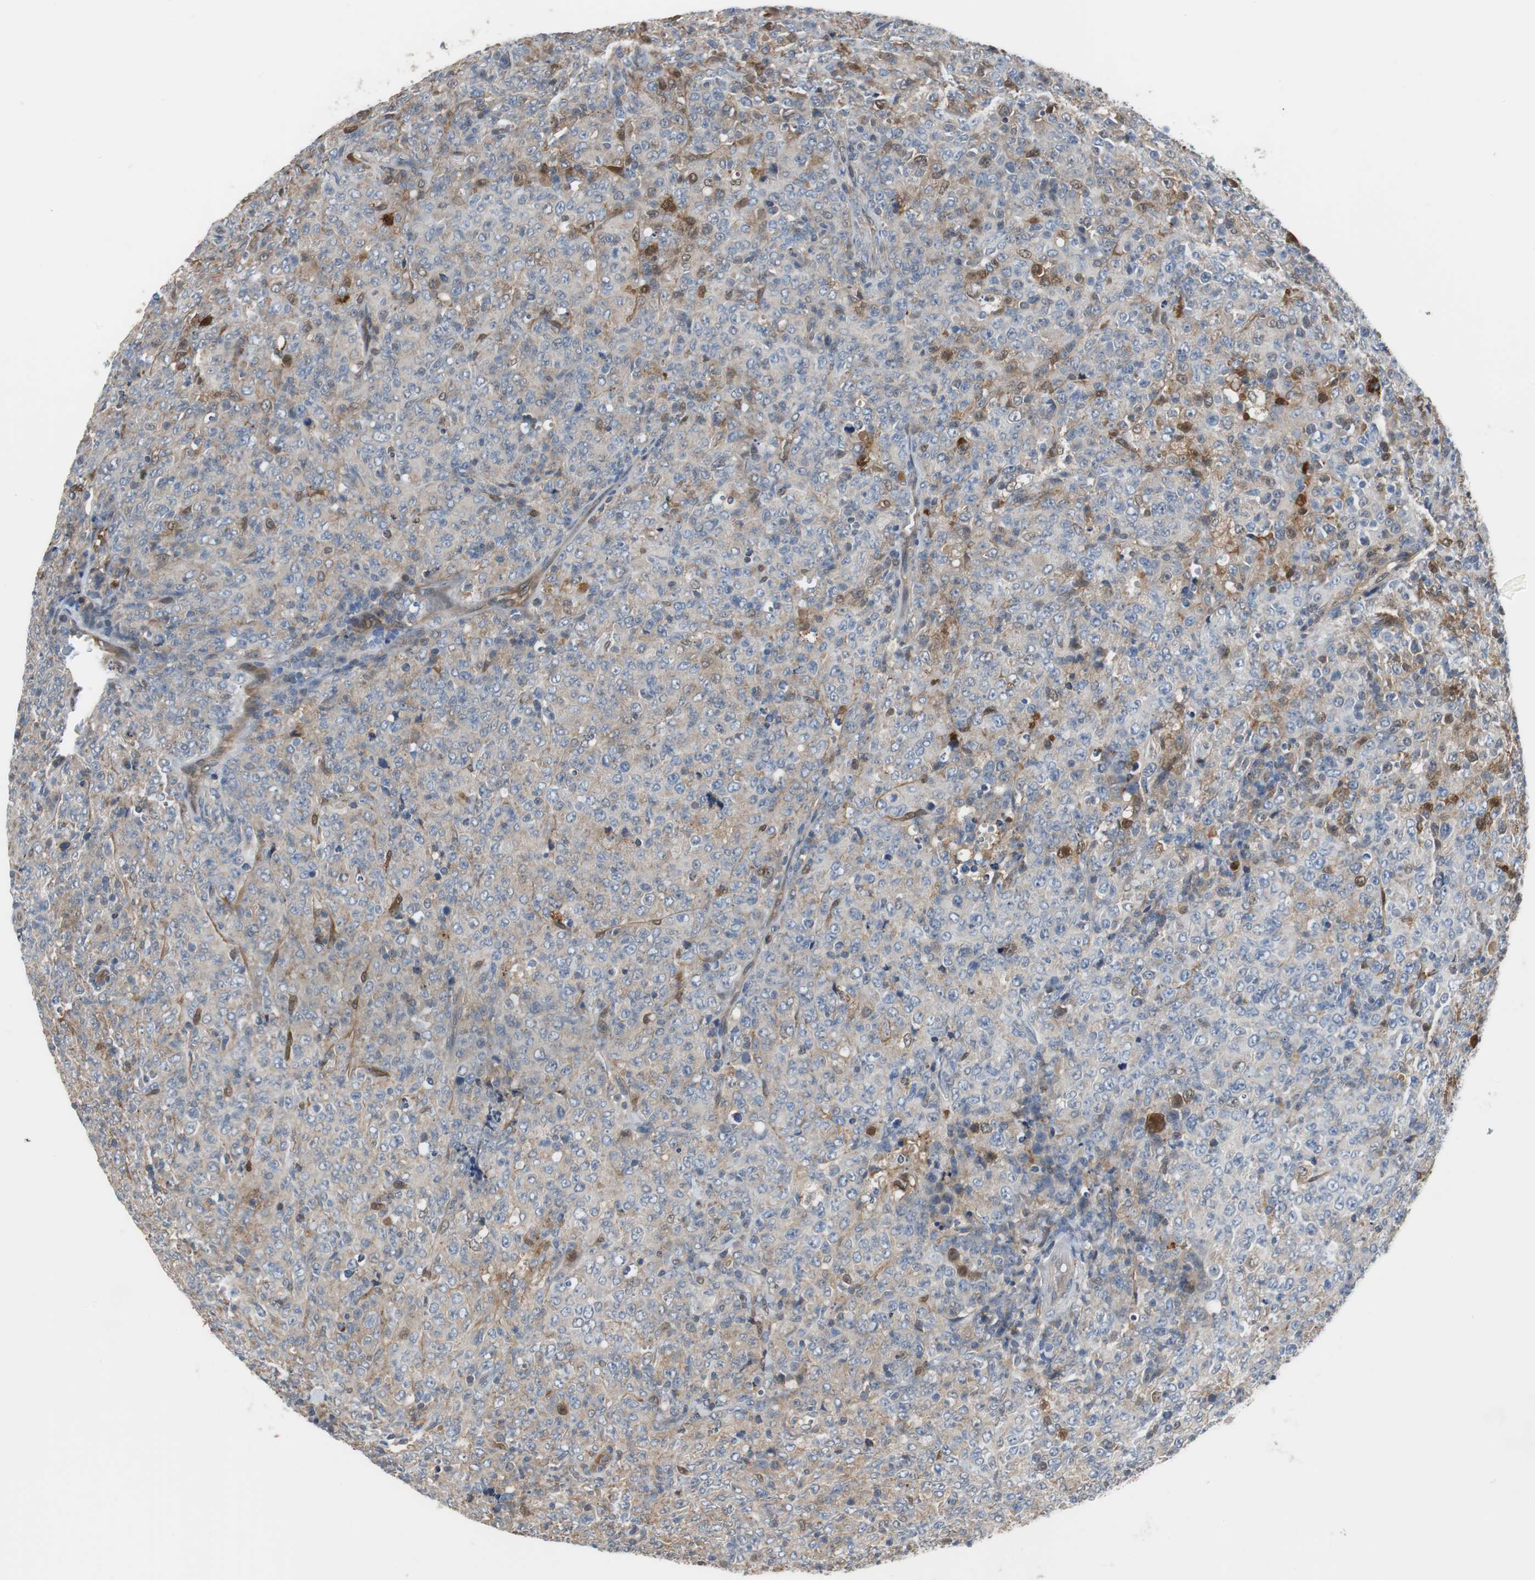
{"staining": {"intensity": "negative", "quantity": "none", "location": "none"}, "tissue": "lymphoma", "cell_type": "Tumor cells", "image_type": "cancer", "snomed": [{"axis": "morphology", "description": "Malignant lymphoma, non-Hodgkin's type, High grade"}, {"axis": "topography", "description": "Tonsil"}], "caption": "Protein analysis of lymphoma displays no significant positivity in tumor cells. Brightfield microscopy of IHC stained with DAB (brown) and hematoxylin (blue), captured at high magnification.", "gene": "ANXA4", "patient": {"sex": "female", "age": 36}}